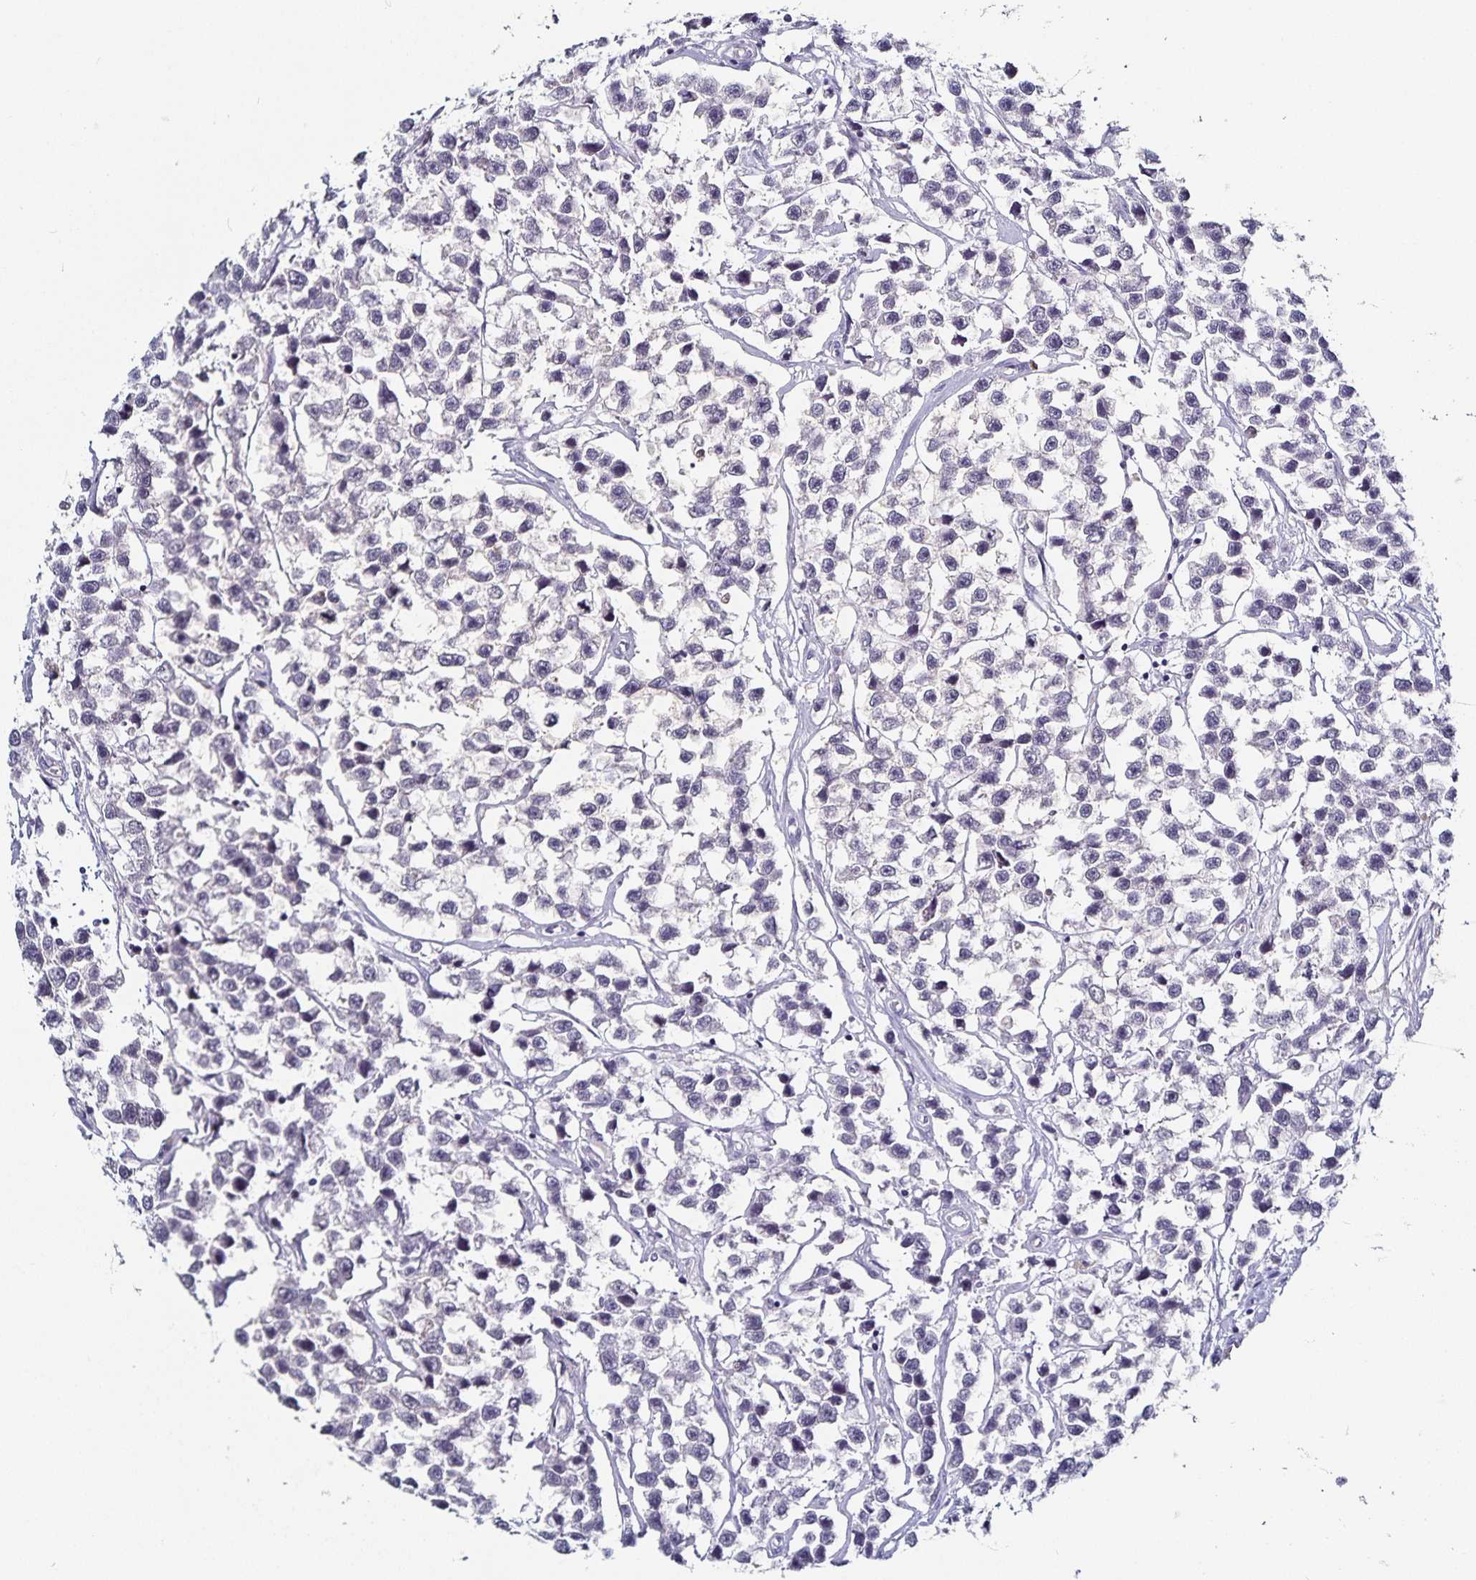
{"staining": {"intensity": "negative", "quantity": "none", "location": "none"}, "tissue": "testis cancer", "cell_type": "Tumor cells", "image_type": "cancer", "snomed": [{"axis": "morphology", "description": "Seminoma, NOS"}, {"axis": "topography", "description": "Testis"}], "caption": "Immunohistochemistry (IHC) of seminoma (testis) displays no expression in tumor cells. (IHC, brightfield microscopy, high magnification).", "gene": "TTR", "patient": {"sex": "male", "age": 26}}